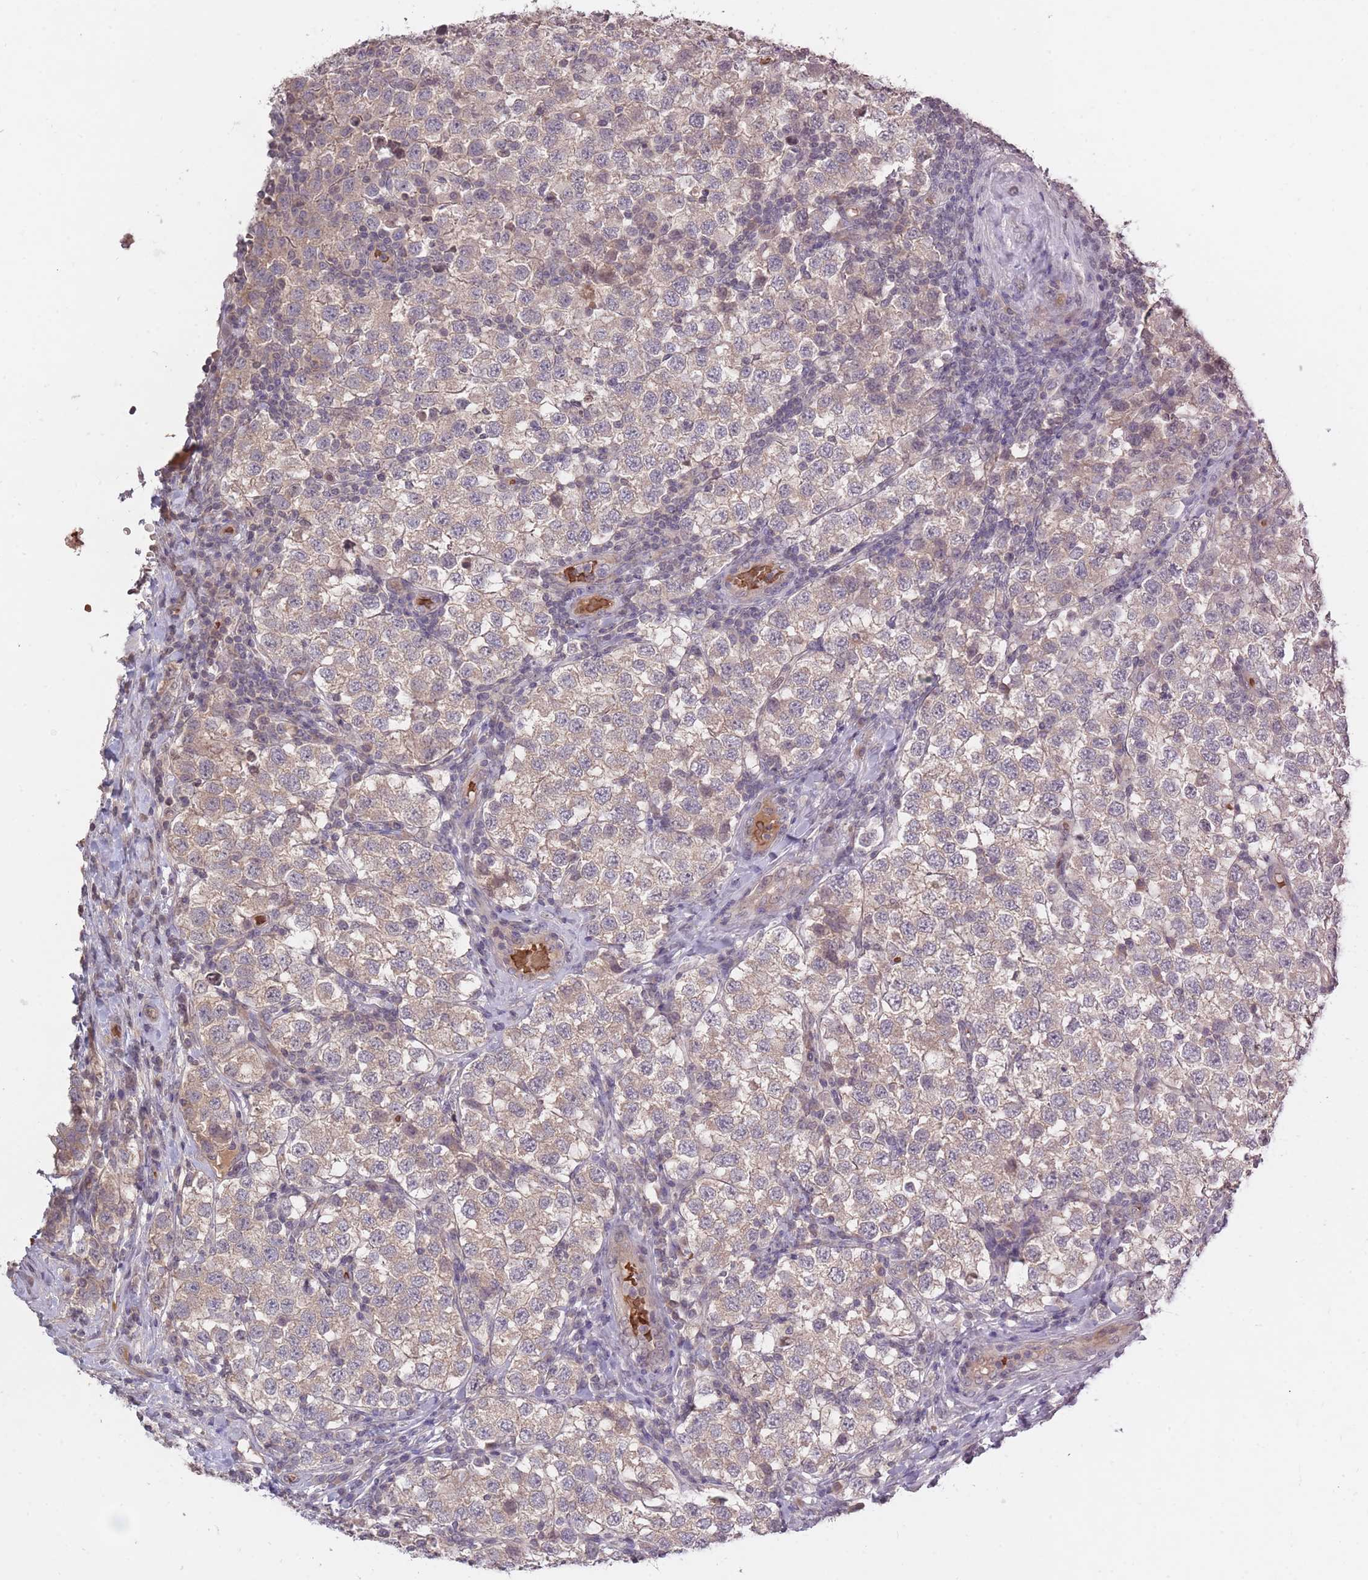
{"staining": {"intensity": "weak", "quantity": "<25%", "location": "cytoplasmic/membranous"}, "tissue": "testis cancer", "cell_type": "Tumor cells", "image_type": "cancer", "snomed": [{"axis": "morphology", "description": "Seminoma, NOS"}, {"axis": "topography", "description": "Testis"}], "caption": "Testis cancer (seminoma) stained for a protein using immunohistochemistry demonstrates no positivity tumor cells.", "gene": "ADCYAP1R1", "patient": {"sex": "male", "age": 34}}